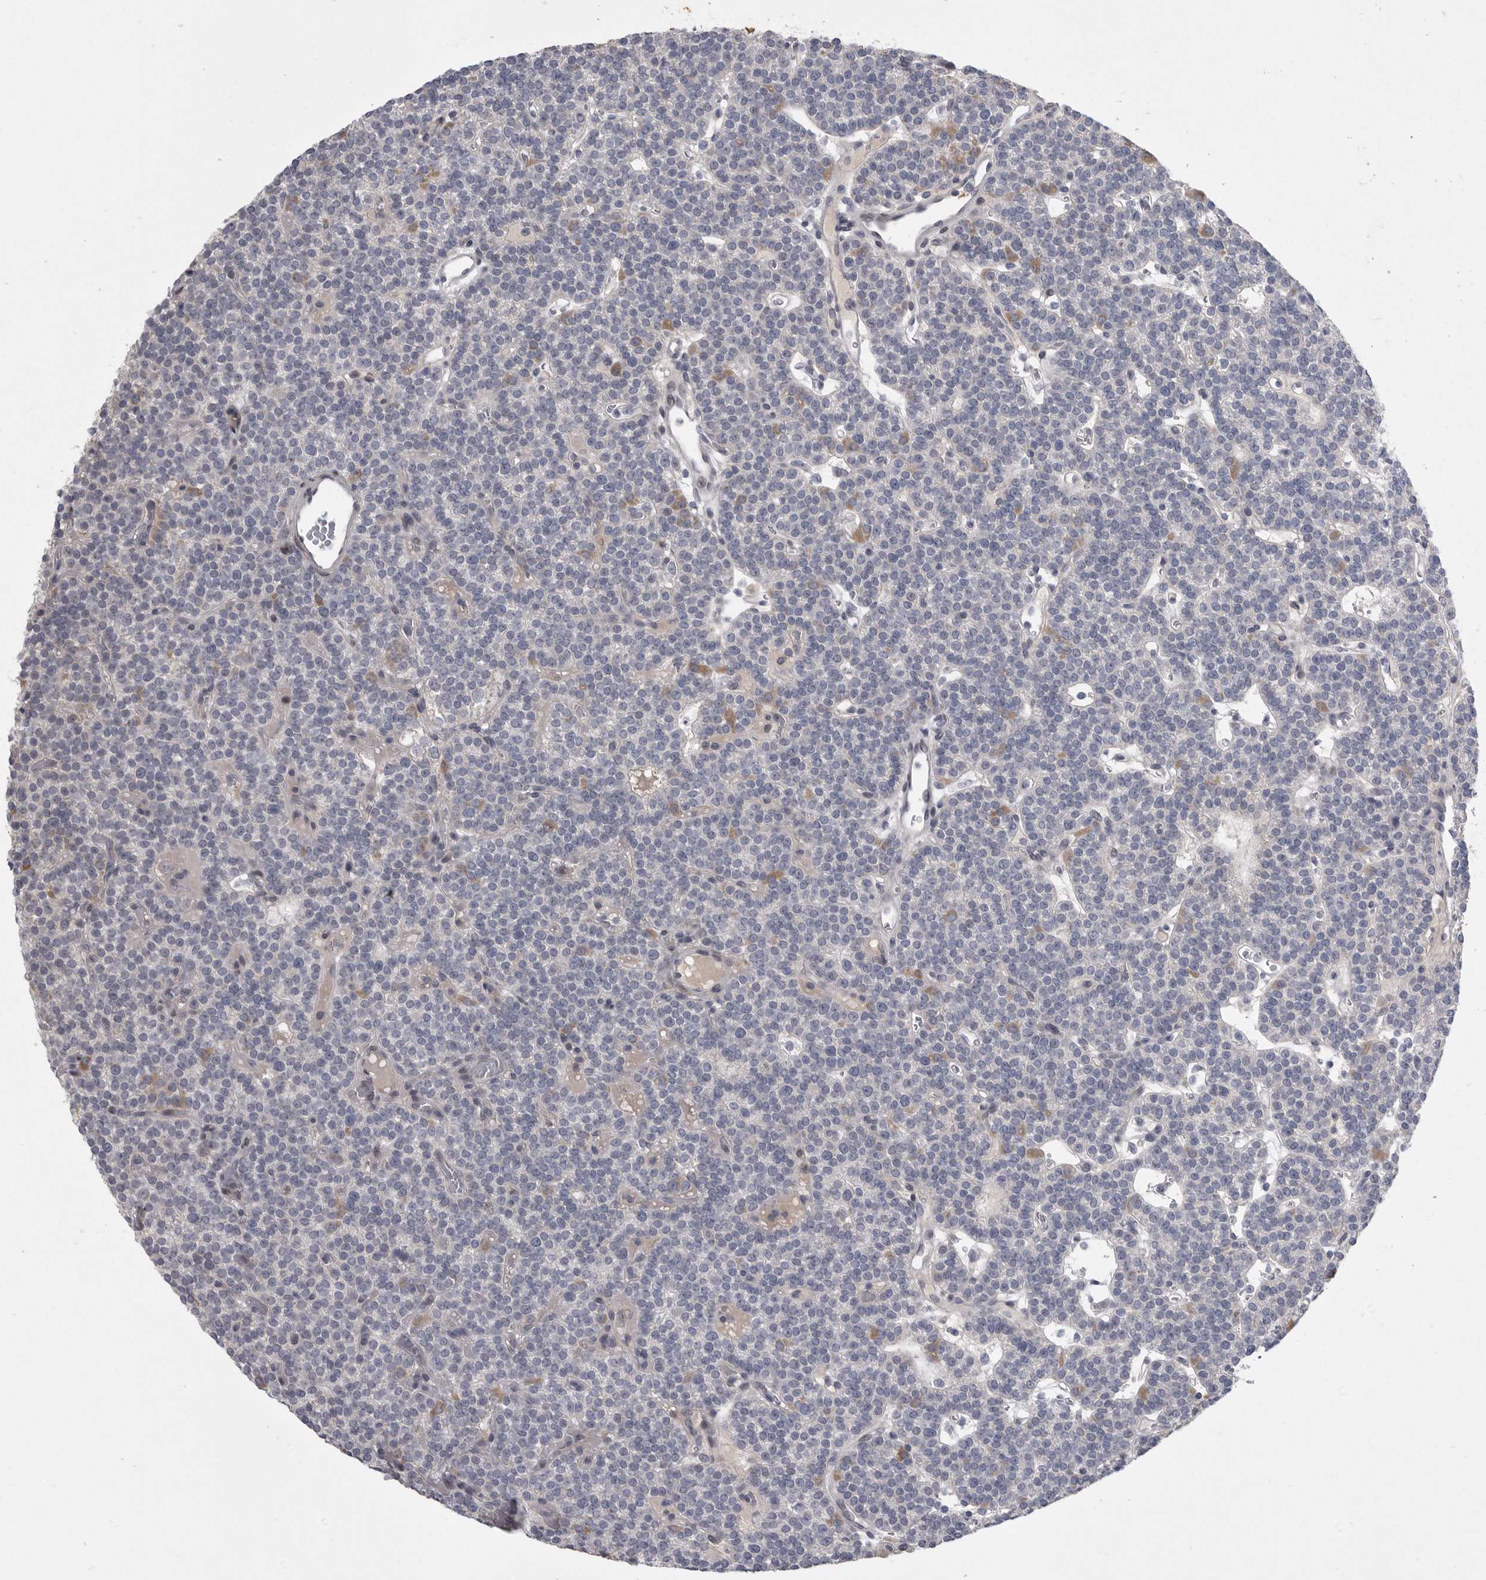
{"staining": {"intensity": "weak", "quantity": "<25%", "location": "cytoplasmic/membranous"}, "tissue": "parathyroid gland", "cell_type": "Glandular cells", "image_type": "normal", "snomed": [{"axis": "morphology", "description": "Normal tissue, NOS"}, {"axis": "topography", "description": "Parathyroid gland"}], "caption": "This histopathology image is of benign parathyroid gland stained with IHC to label a protein in brown with the nuclei are counter-stained blue. There is no expression in glandular cells. (Brightfield microscopy of DAB immunohistochemistry (IHC) at high magnification).", "gene": "CRP", "patient": {"sex": "male", "age": 83}}